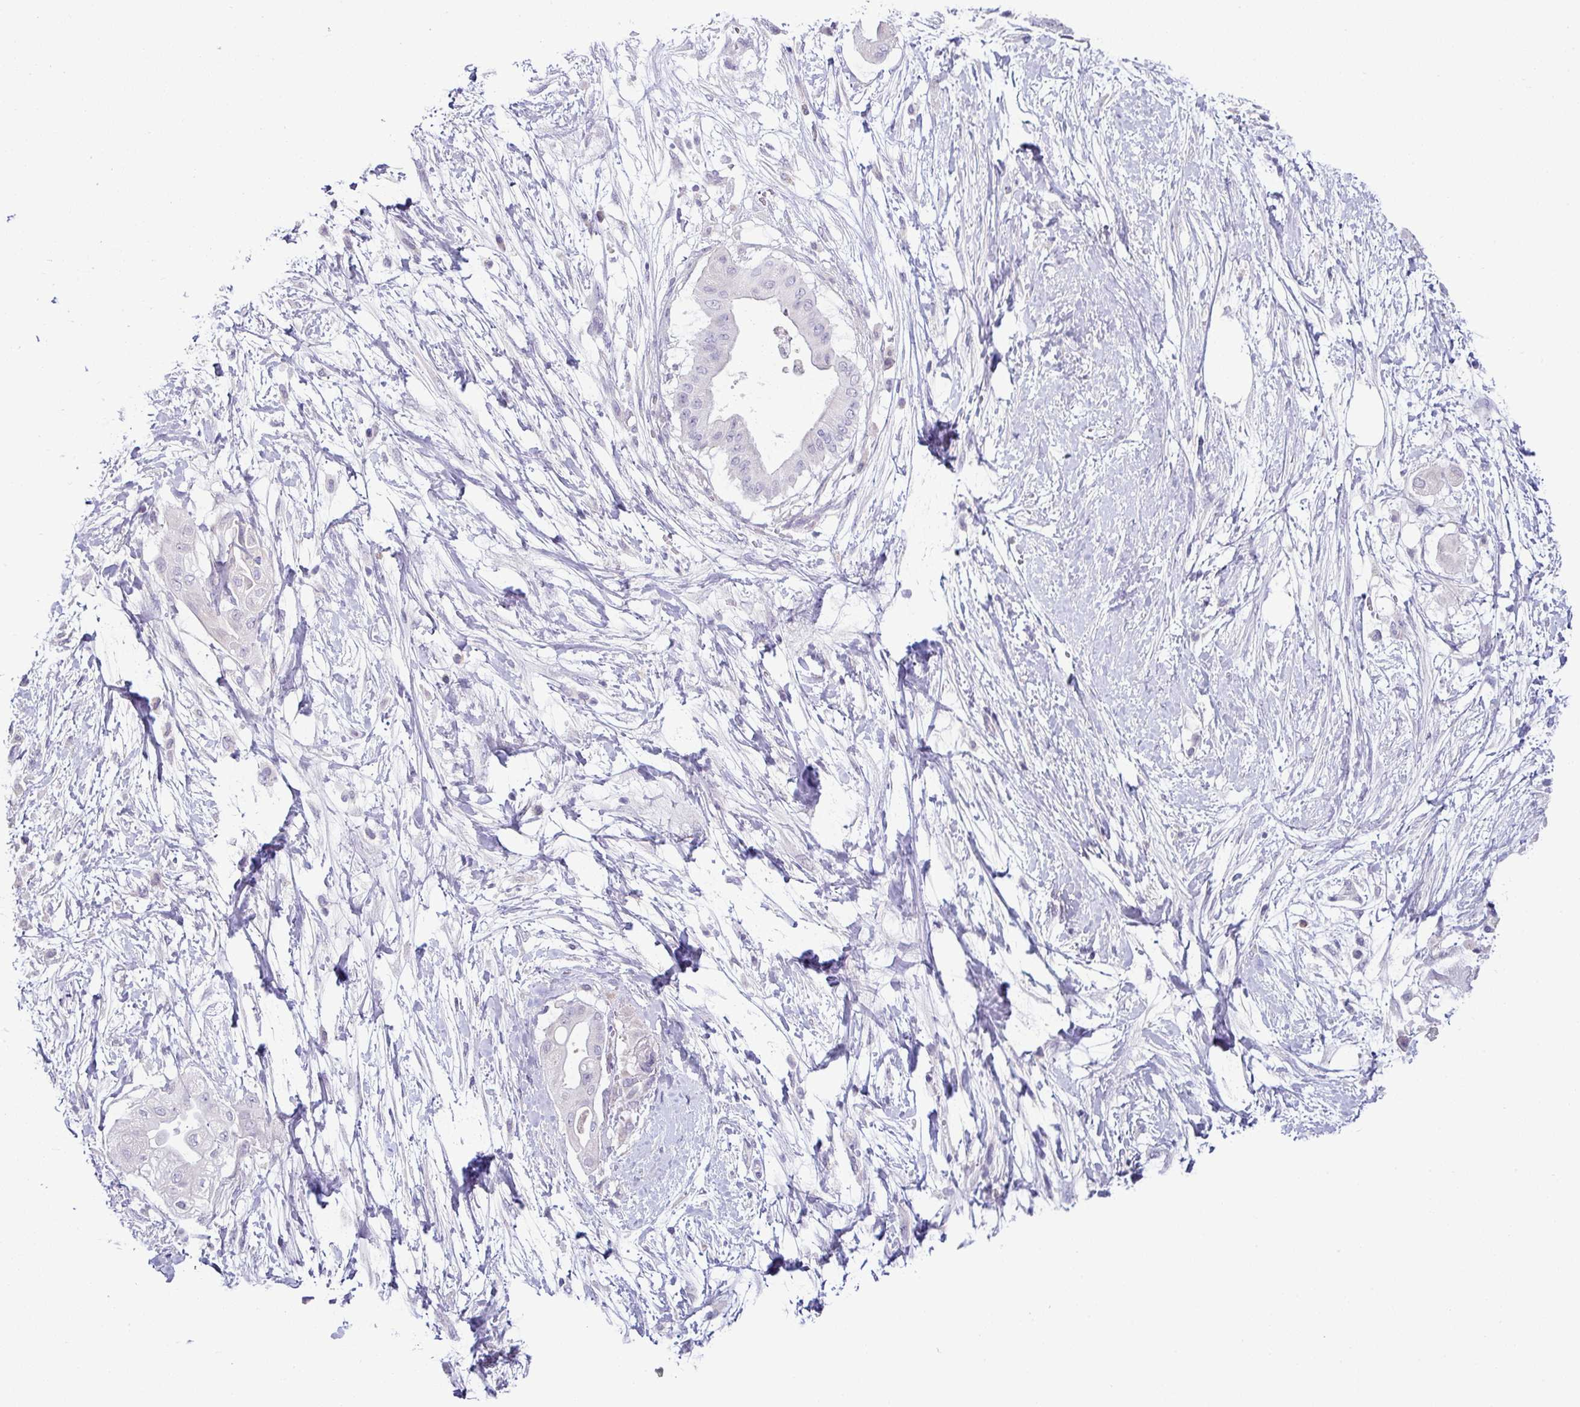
{"staining": {"intensity": "negative", "quantity": "none", "location": "none"}, "tissue": "pancreatic cancer", "cell_type": "Tumor cells", "image_type": "cancer", "snomed": [{"axis": "morphology", "description": "Adenocarcinoma, NOS"}, {"axis": "topography", "description": "Pancreas"}], "caption": "Pancreatic cancer (adenocarcinoma) stained for a protein using immunohistochemistry (IHC) exhibits no expression tumor cells.", "gene": "HBEGF", "patient": {"sex": "male", "age": 68}}